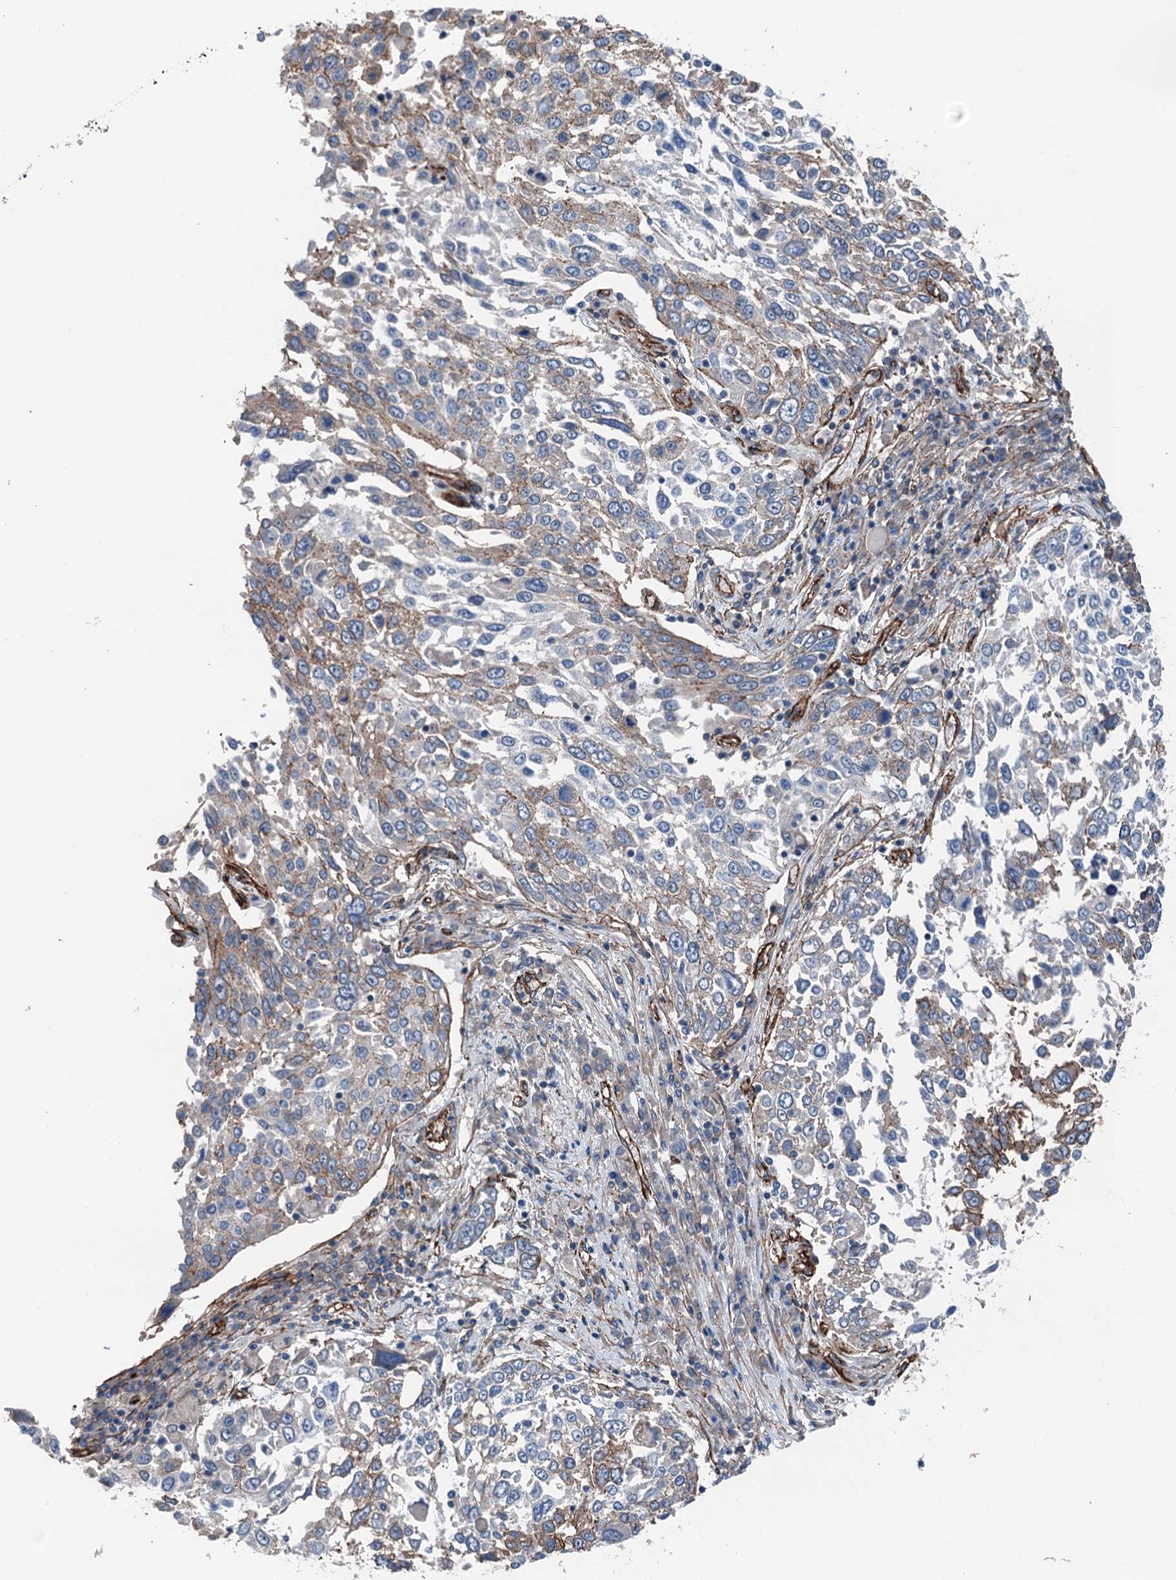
{"staining": {"intensity": "moderate", "quantity": "<25%", "location": "cytoplasmic/membranous"}, "tissue": "lung cancer", "cell_type": "Tumor cells", "image_type": "cancer", "snomed": [{"axis": "morphology", "description": "Squamous cell carcinoma, NOS"}, {"axis": "topography", "description": "Lung"}], "caption": "Protein staining demonstrates moderate cytoplasmic/membranous positivity in approximately <25% of tumor cells in lung cancer.", "gene": "NMRAL1", "patient": {"sex": "male", "age": 65}}